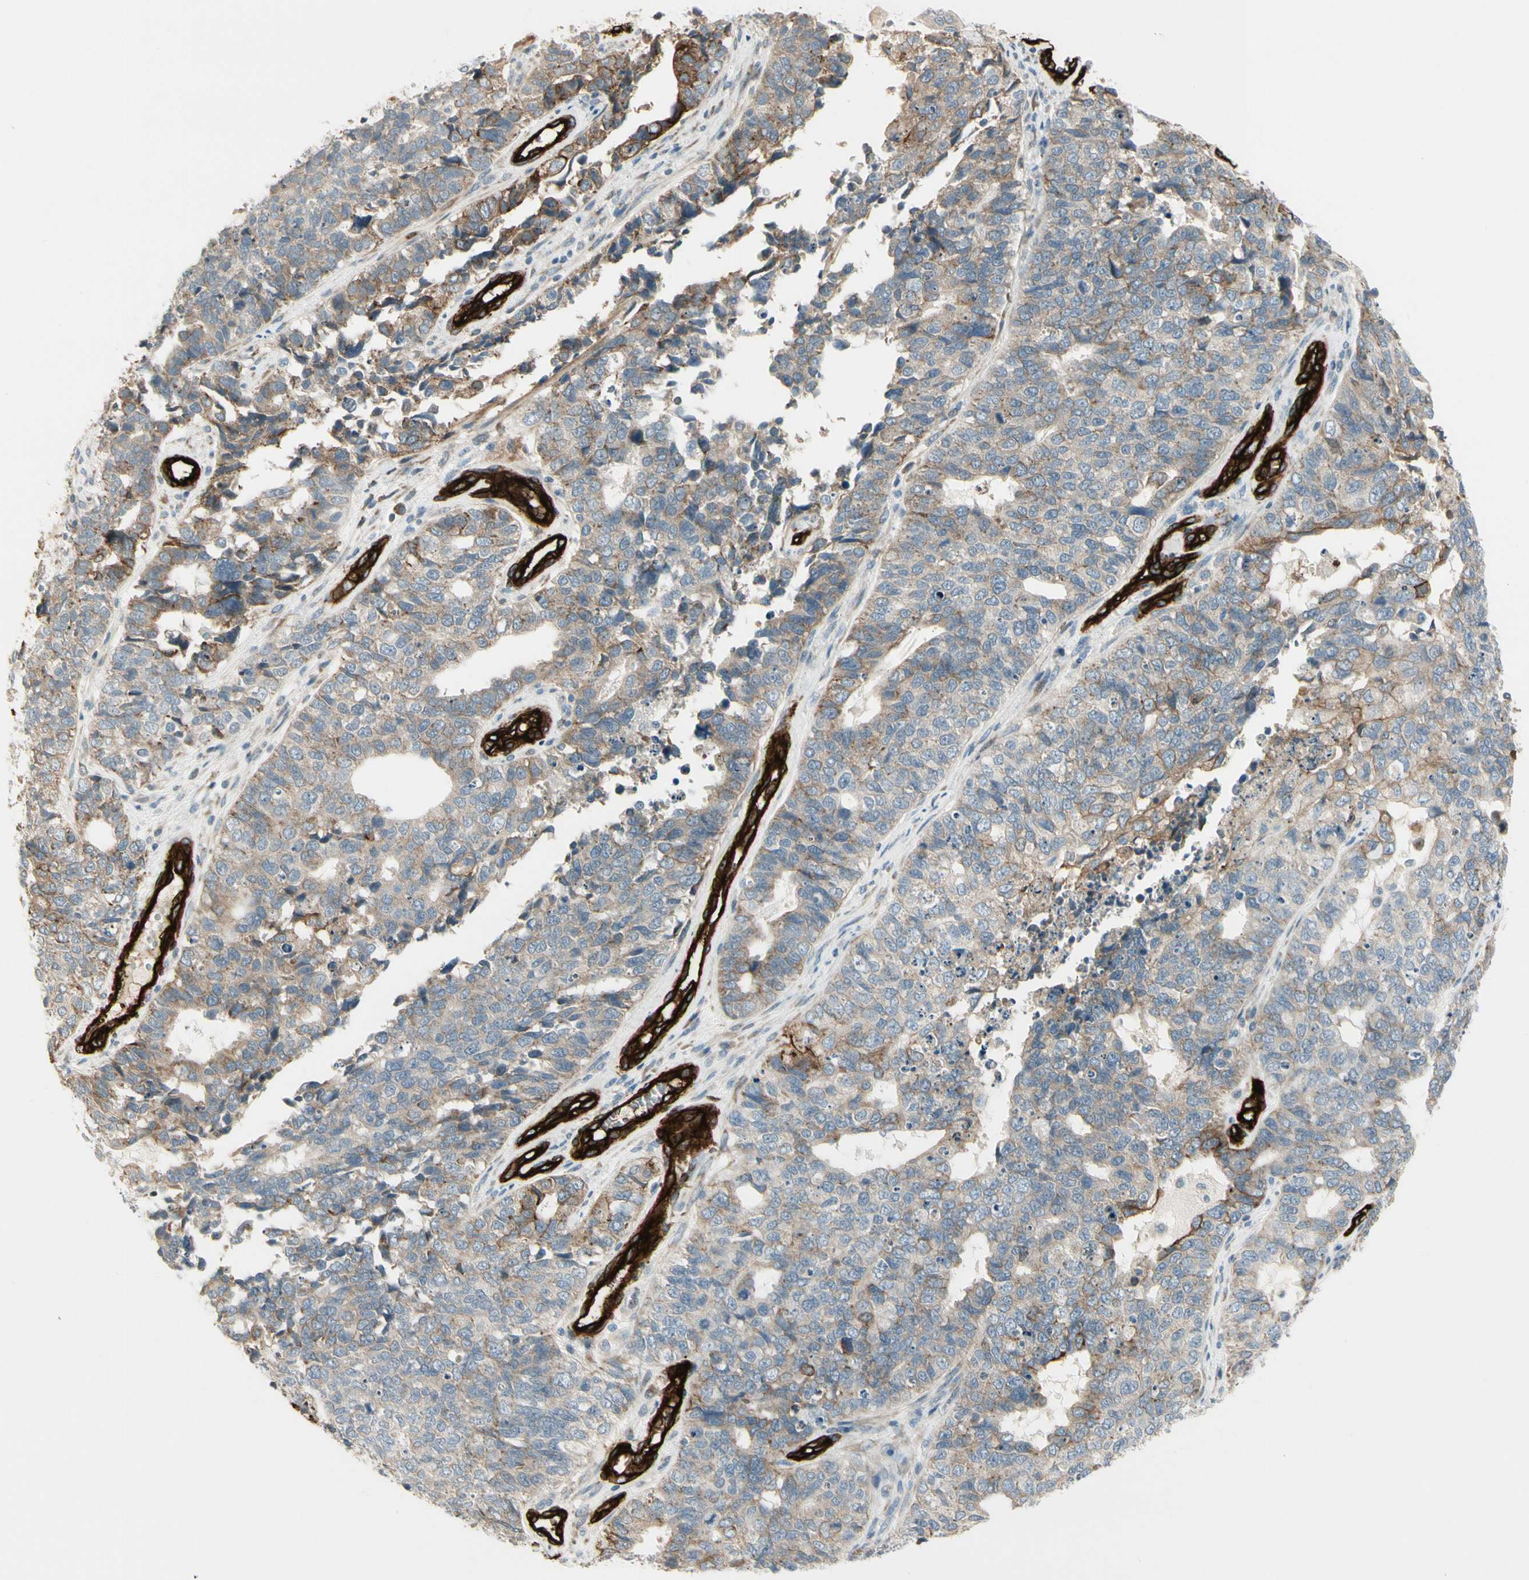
{"staining": {"intensity": "moderate", "quantity": "<25%", "location": "cytoplasmic/membranous"}, "tissue": "cervical cancer", "cell_type": "Tumor cells", "image_type": "cancer", "snomed": [{"axis": "morphology", "description": "Squamous cell carcinoma, NOS"}, {"axis": "topography", "description": "Cervix"}], "caption": "DAB immunohistochemical staining of cervical squamous cell carcinoma demonstrates moderate cytoplasmic/membranous protein expression in about <25% of tumor cells.", "gene": "MCAM", "patient": {"sex": "female", "age": 63}}